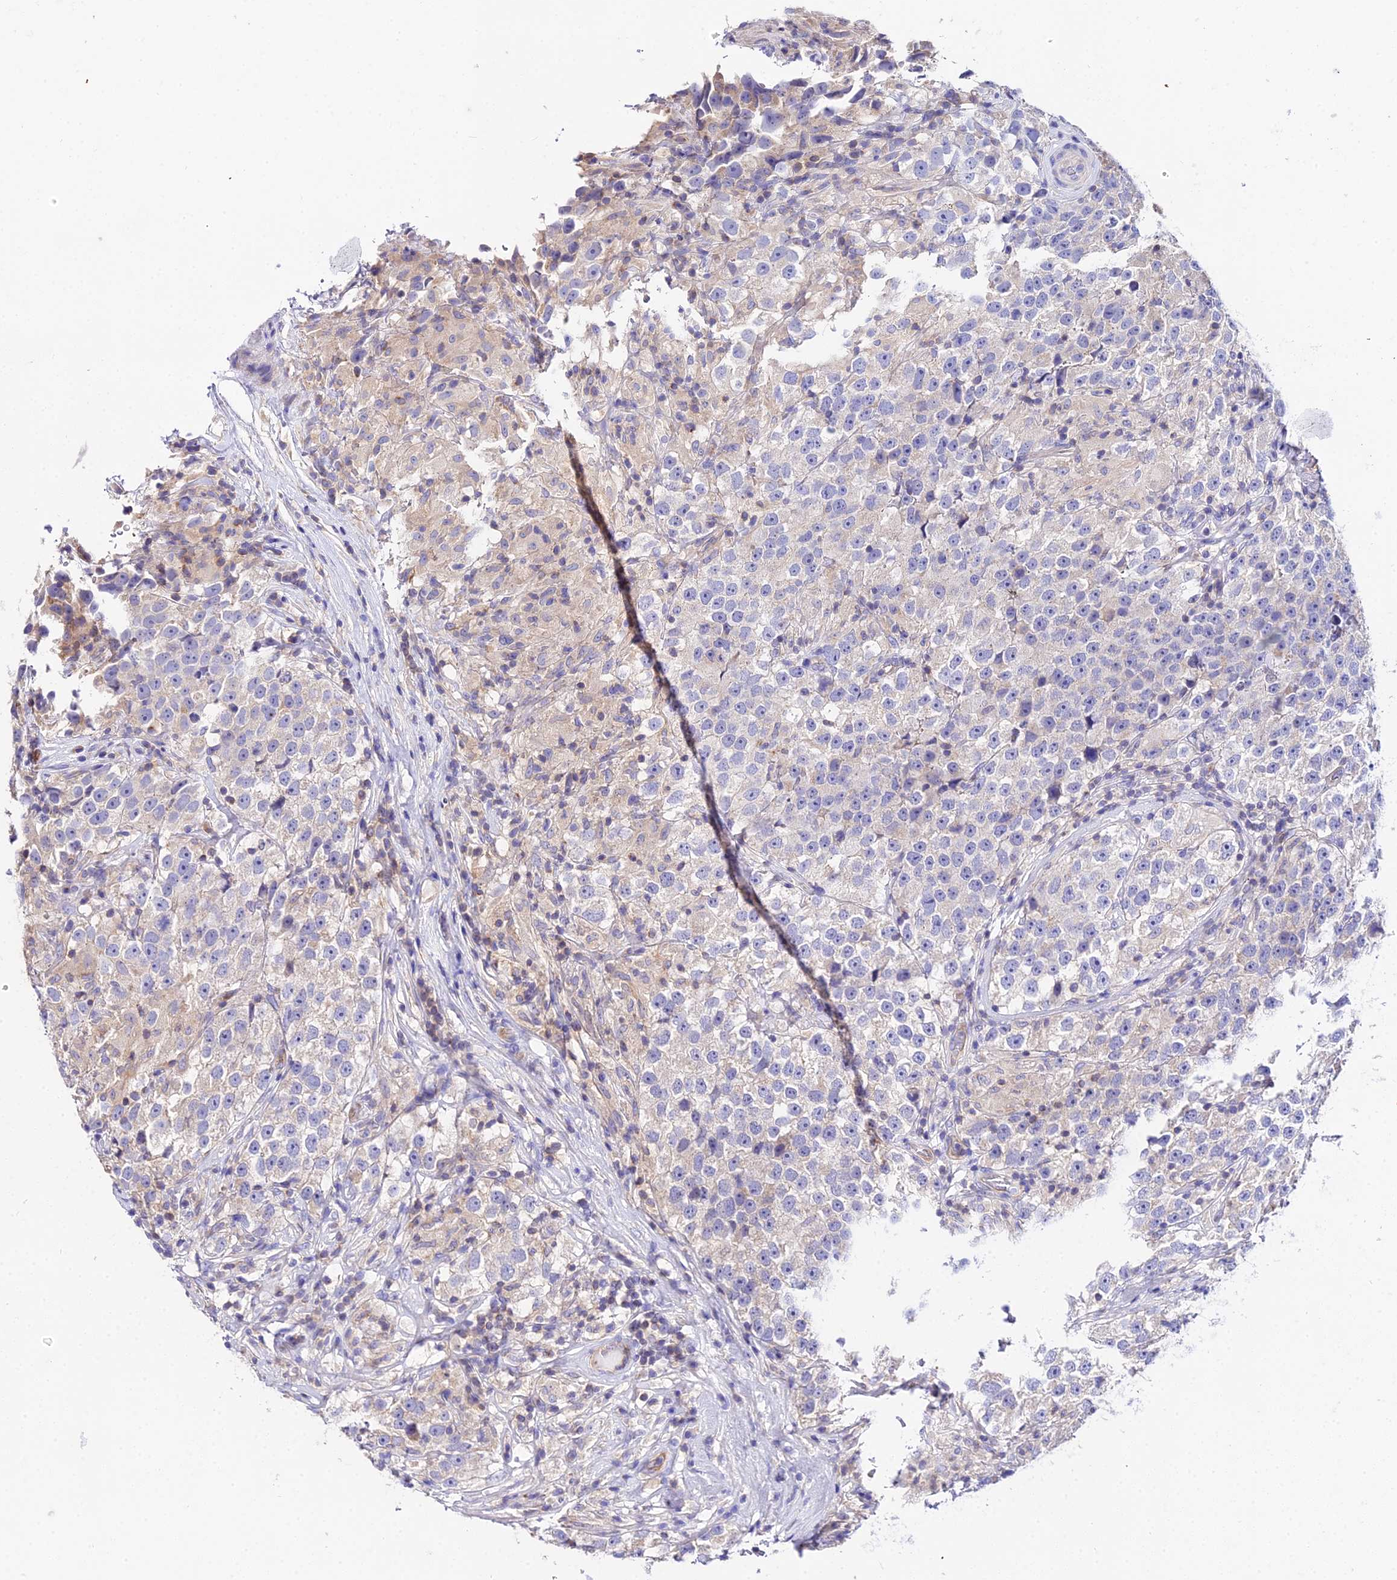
{"staining": {"intensity": "weak", "quantity": "<25%", "location": "cytoplasmic/membranous"}, "tissue": "testis cancer", "cell_type": "Tumor cells", "image_type": "cancer", "snomed": [{"axis": "morphology", "description": "Seminoma, NOS"}, {"axis": "topography", "description": "Testis"}], "caption": "This is an immunohistochemistry (IHC) photomicrograph of human testis seminoma. There is no positivity in tumor cells.", "gene": "DAW1", "patient": {"sex": "male", "age": 46}}